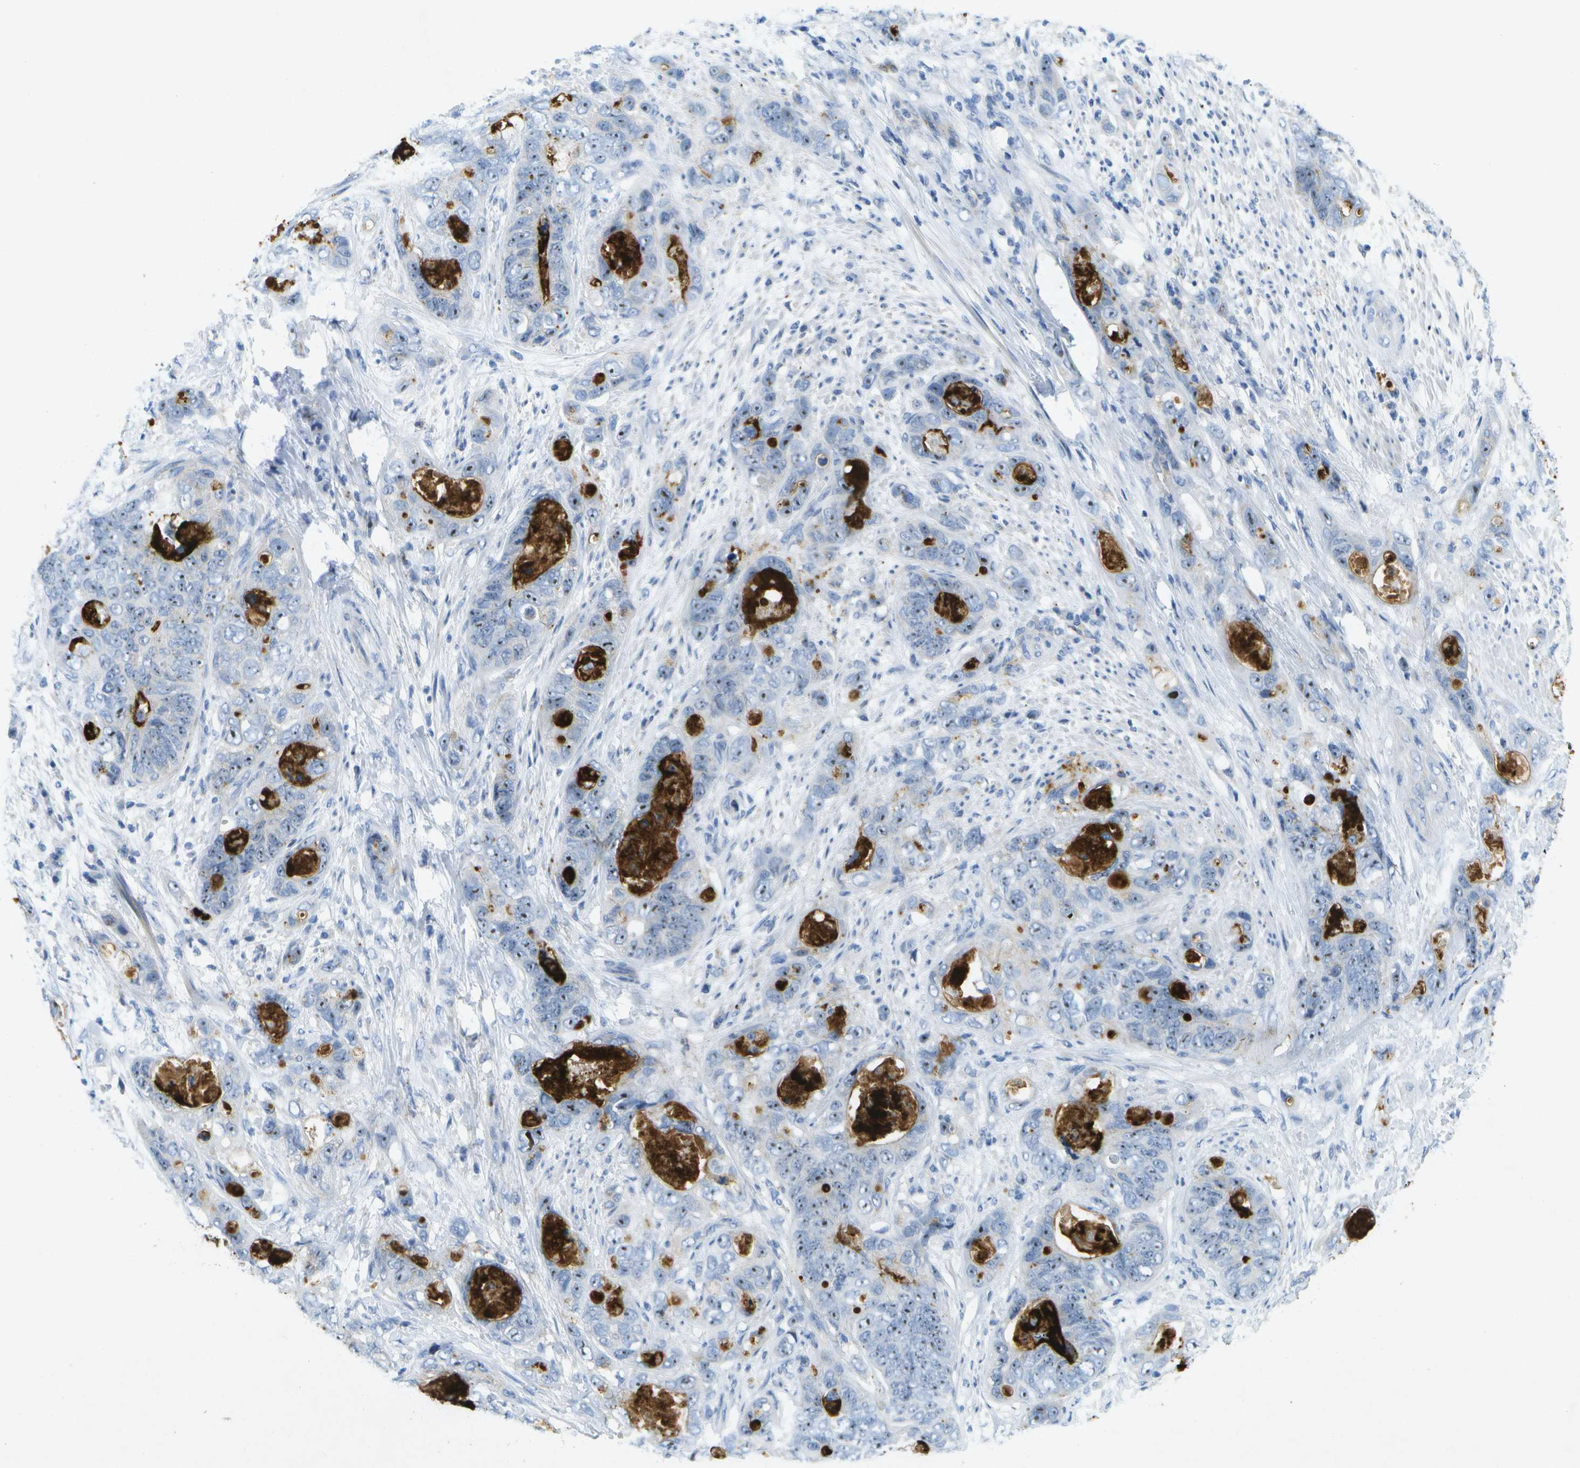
{"staining": {"intensity": "moderate", "quantity": "<25%", "location": "cytoplasmic/membranous"}, "tissue": "stomach cancer", "cell_type": "Tumor cells", "image_type": "cancer", "snomed": [{"axis": "morphology", "description": "Adenocarcinoma, NOS"}, {"axis": "topography", "description": "Stomach"}], "caption": "Brown immunohistochemical staining in stomach cancer (adenocarcinoma) displays moderate cytoplasmic/membranous expression in about <25% of tumor cells. Using DAB (brown) and hematoxylin (blue) stains, captured at high magnification using brightfield microscopy.", "gene": "LIPG", "patient": {"sex": "female", "age": 89}}